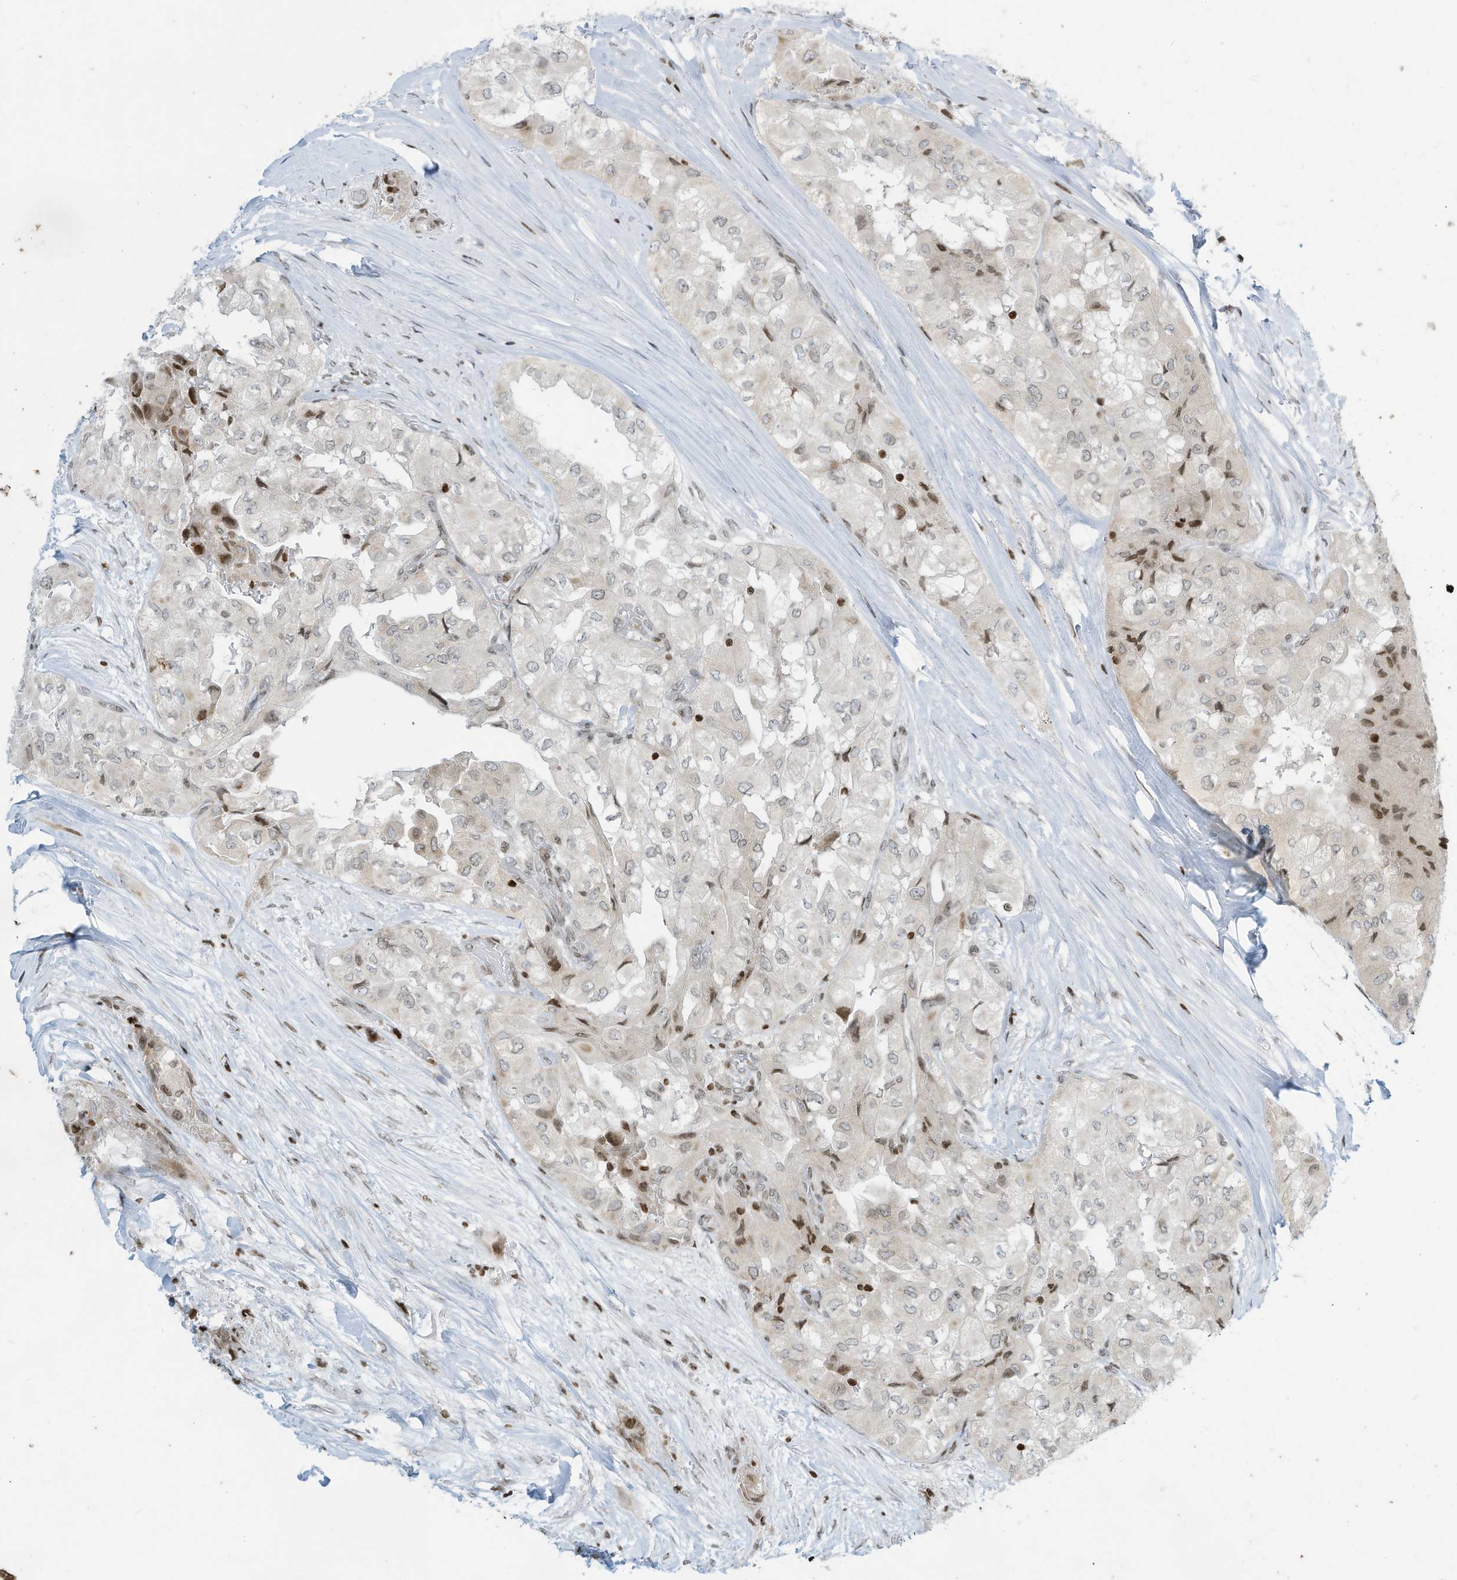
{"staining": {"intensity": "weak", "quantity": "<25%", "location": "nuclear"}, "tissue": "thyroid cancer", "cell_type": "Tumor cells", "image_type": "cancer", "snomed": [{"axis": "morphology", "description": "Papillary adenocarcinoma, NOS"}, {"axis": "topography", "description": "Thyroid gland"}], "caption": "High magnification brightfield microscopy of papillary adenocarcinoma (thyroid) stained with DAB (brown) and counterstained with hematoxylin (blue): tumor cells show no significant positivity.", "gene": "ADI1", "patient": {"sex": "female", "age": 59}}